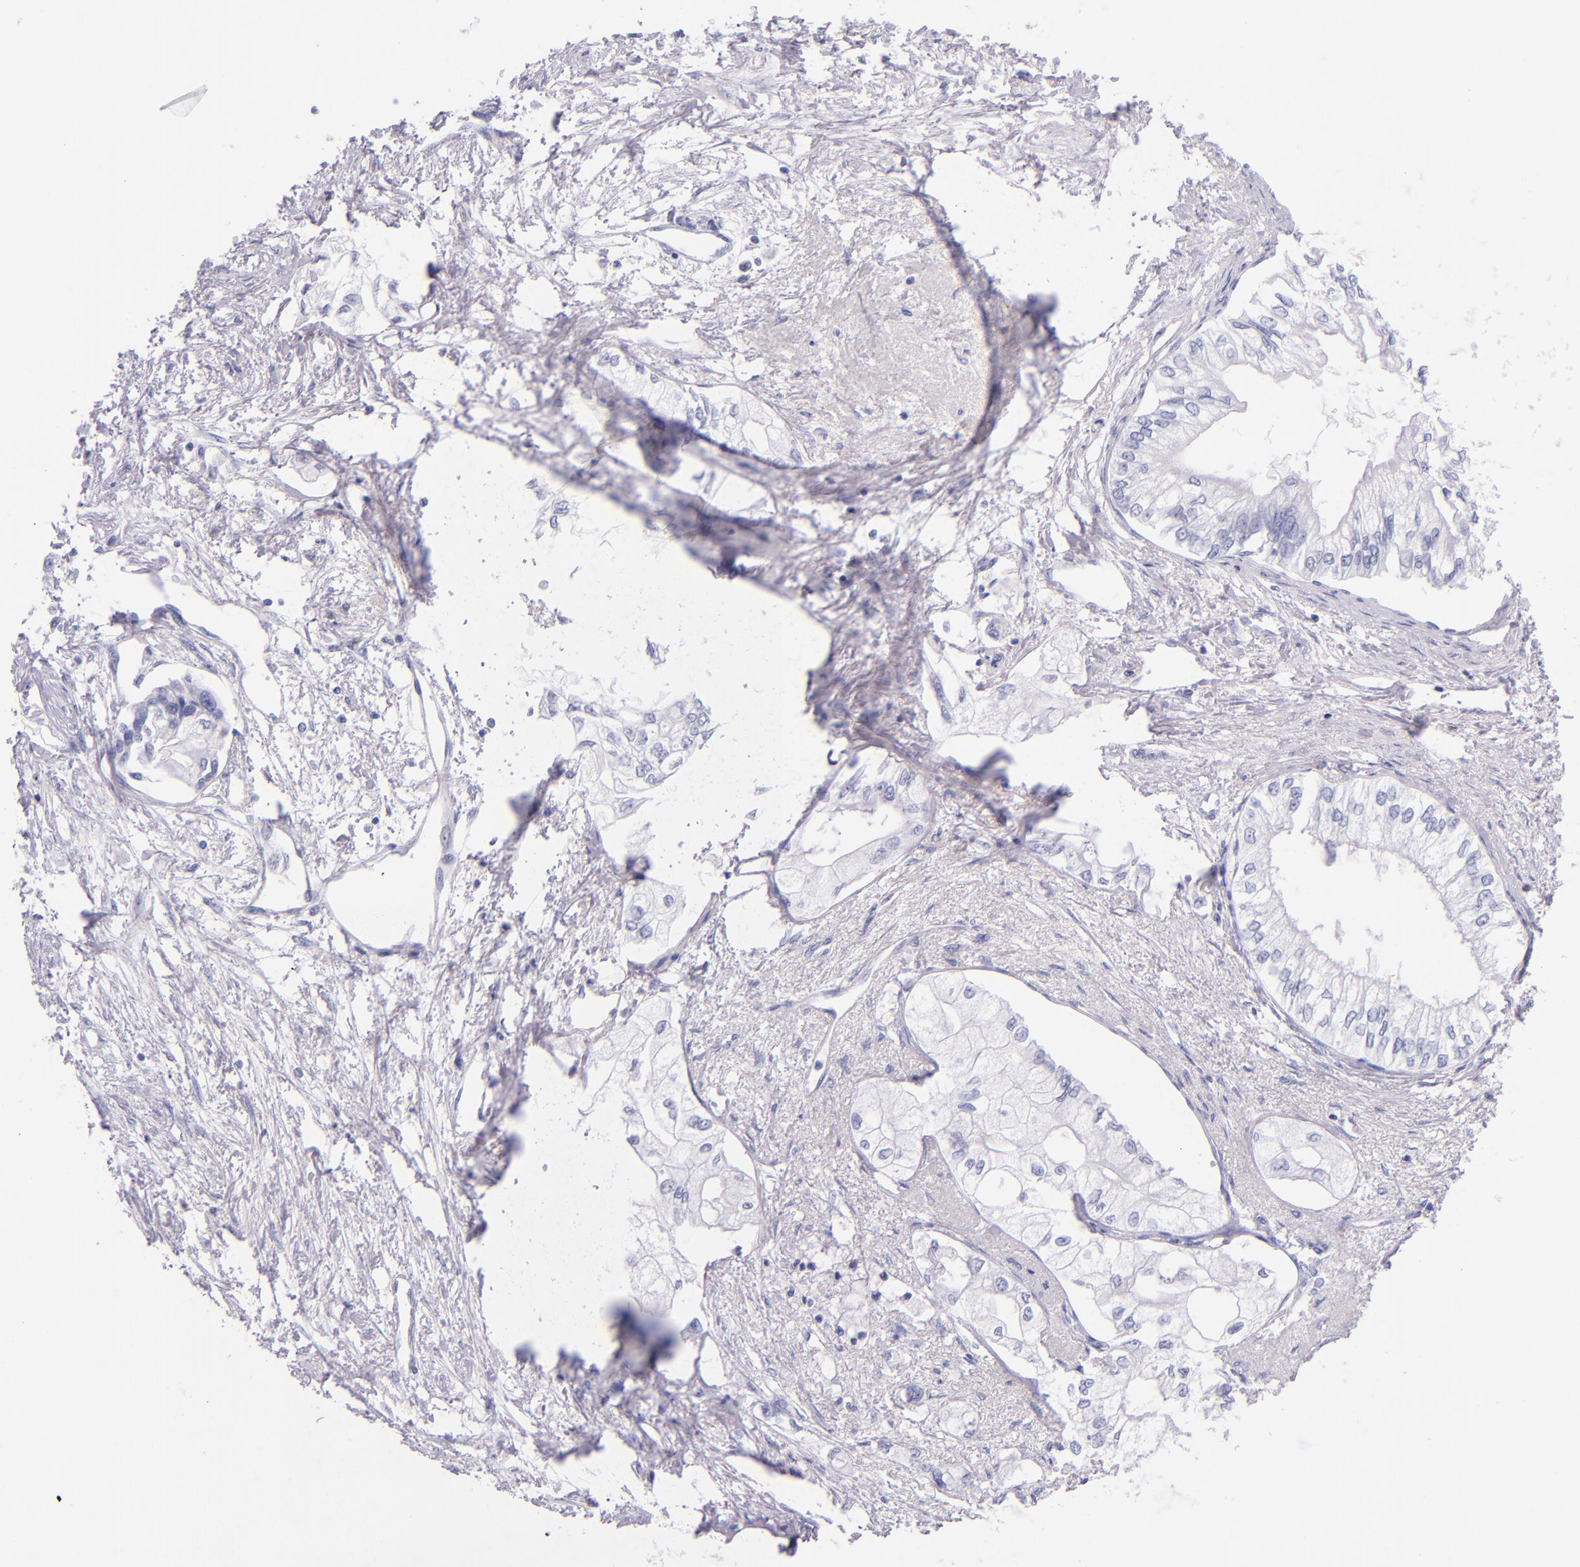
{"staining": {"intensity": "negative", "quantity": "none", "location": "none"}, "tissue": "pancreatic cancer", "cell_type": "Tumor cells", "image_type": "cancer", "snomed": [{"axis": "morphology", "description": "Adenocarcinoma, NOS"}, {"axis": "topography", "description": "Pancreas"}], "caption": "Immunohistochemistry of pancreatic cancer (adenocarcinoma) reveals no expression in tumor cells.", "gene": "IRF4", "patient": {"sex": "male", "age": 79}}